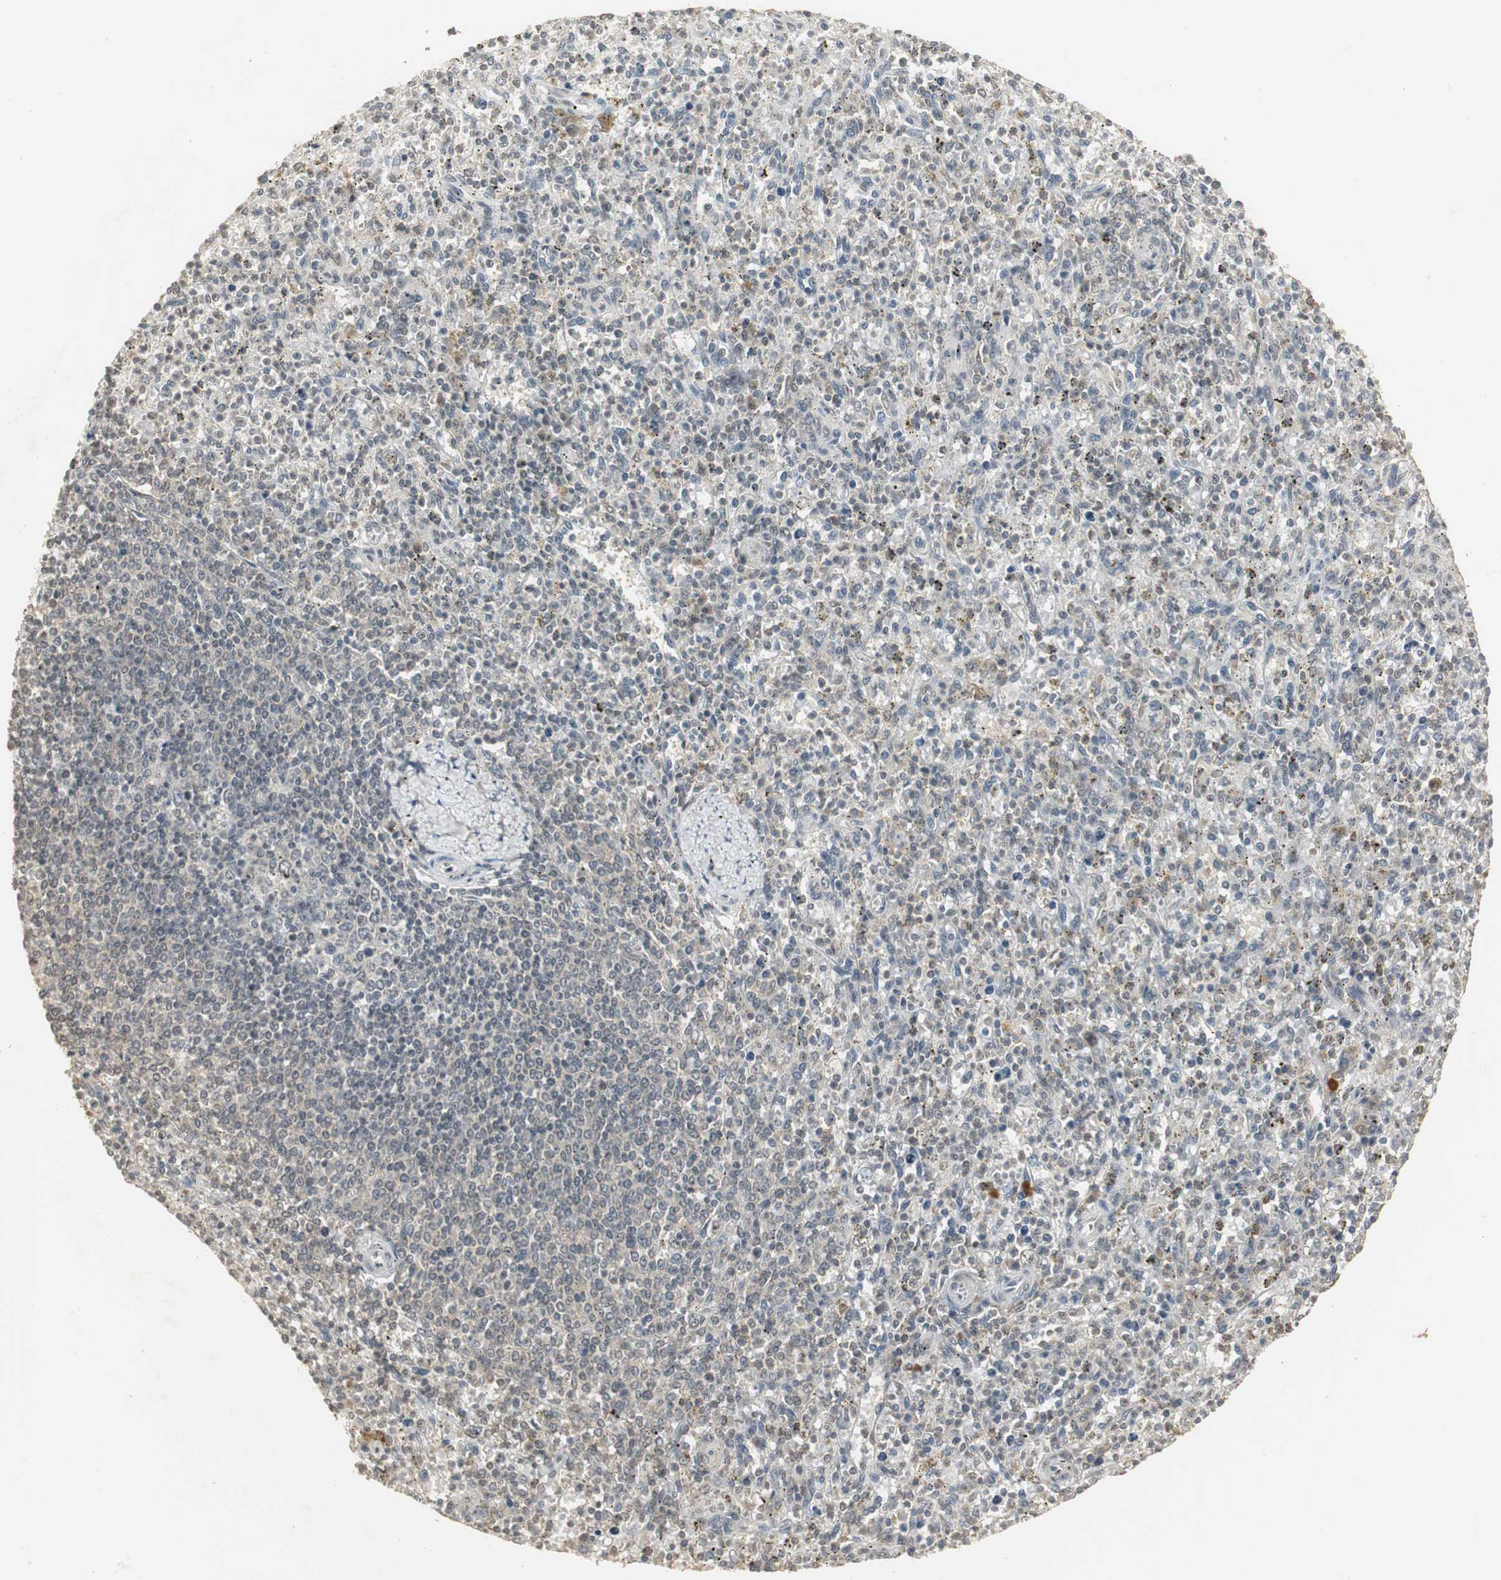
{"staining": {"intensity": "weak", "quantity": "<25%", "location": "cytoplasmic/membranous,nuclear"}, "tissue": "spleen", "cell_type": "Cells in red pulp", "image_type": "normal", "snomed": [{"axis": "morphology", "description": "Normal tissue, NOS"}, {"axis": "topography", "description": "Spleen"}], "caption": "The micrograph demonstrates no staining of cells in red pulp in benign spleen. The staining was performed using DAB to visualize the protein expression in brown, while the nuclei were stained in blue with hematoxylin (Magnification: 20x).", "gene": "ELOA", "patient": {"sex": "male", "age": 72}}